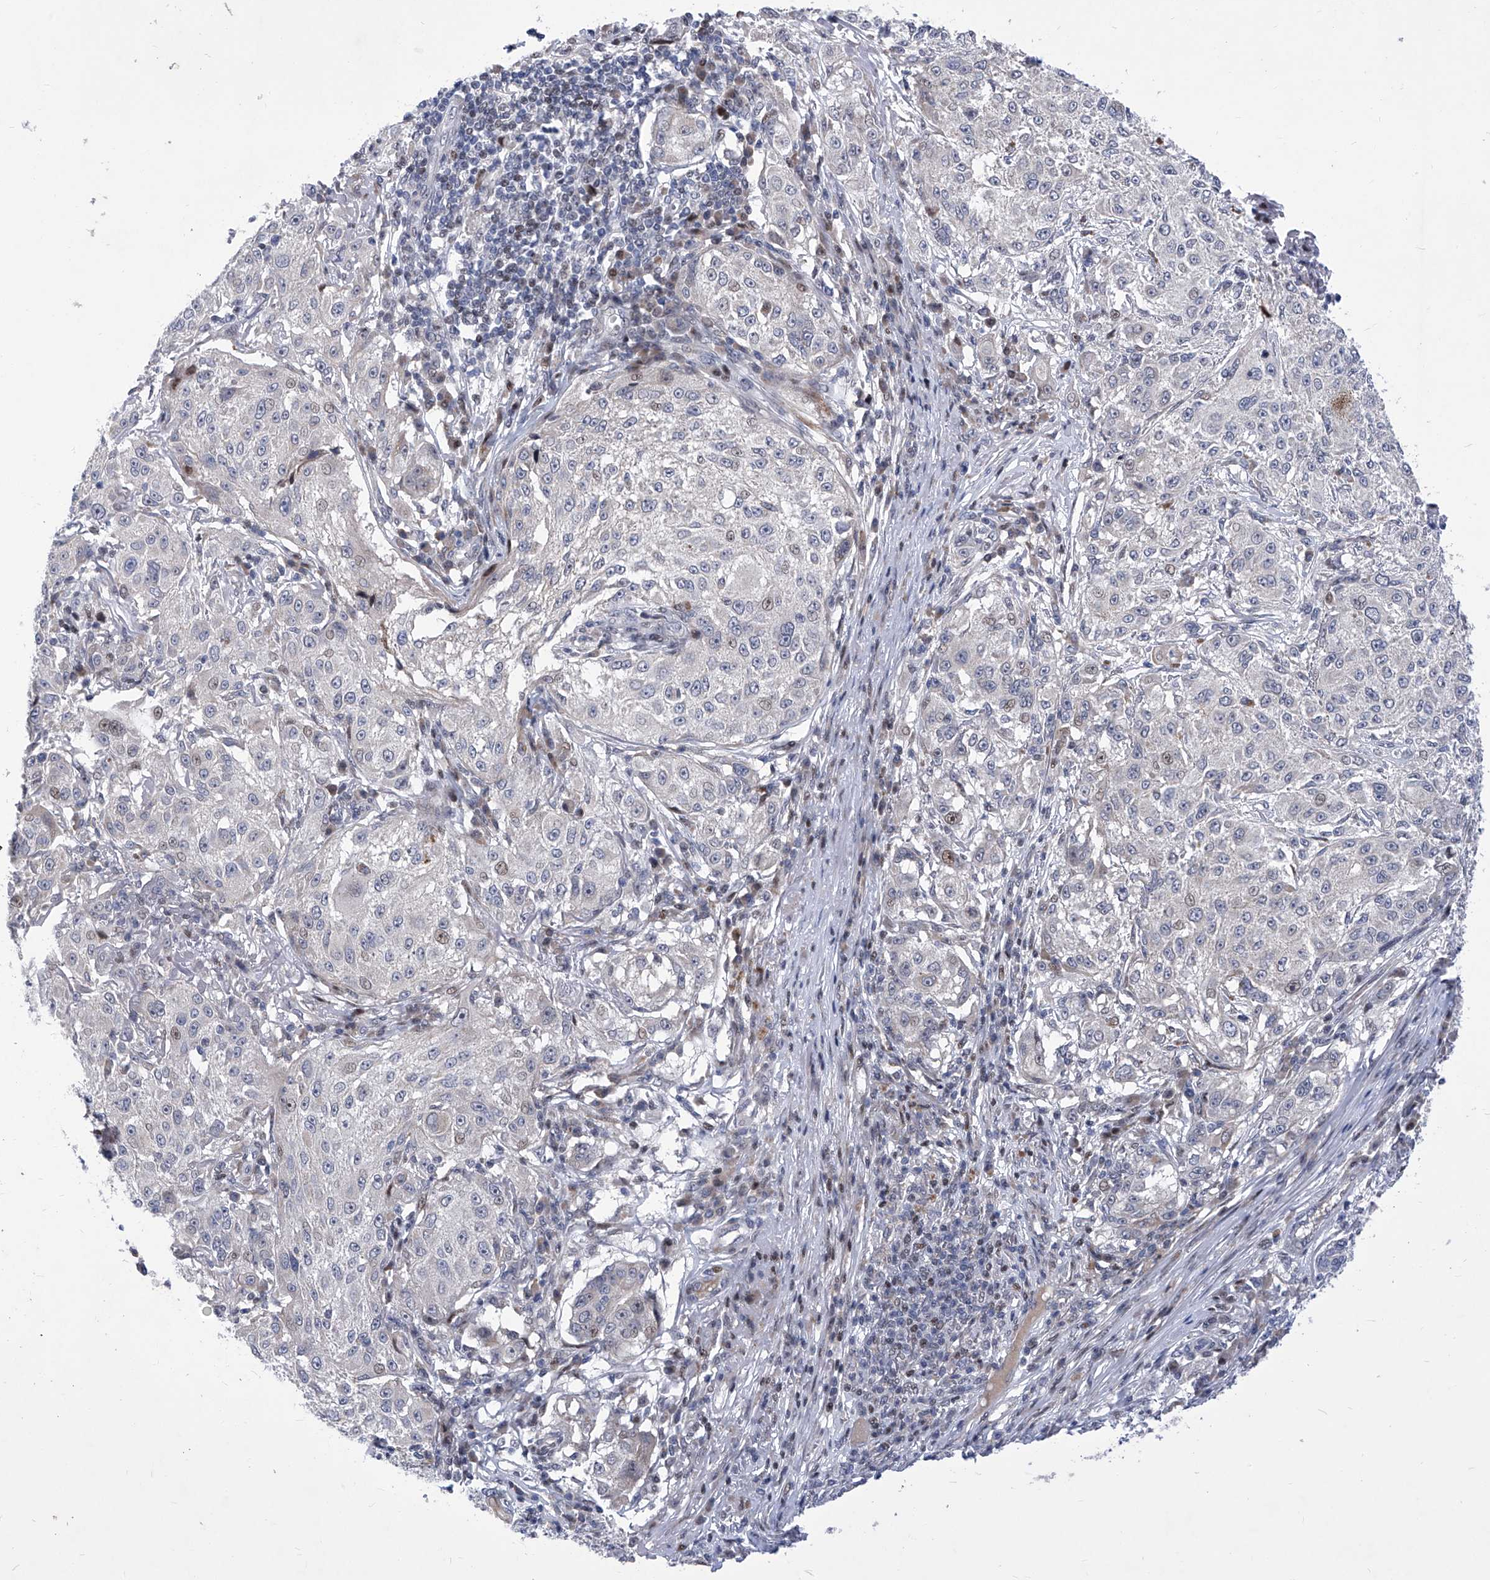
{"staining": {"intensity": "negative", "quantity": "none", "location": "none"}, "tissue": "melanoma", "cell_type": "Tumor cells", "image_type": "cancer", "snomed": [{"axis": "morphology", "description": "Necrosis, NOS"}, {"axis": "morphology", "description": "Malignant melanoma, NOS"}, {"axis": "topography", "description": "Skin"}], "caption": "Immunohistochemistry (IHC) of human malignant melanoma reveals no positivity in tumor cells.", "gene": "NUFIP1", "patient": {"sex": "female", "age": 87}}